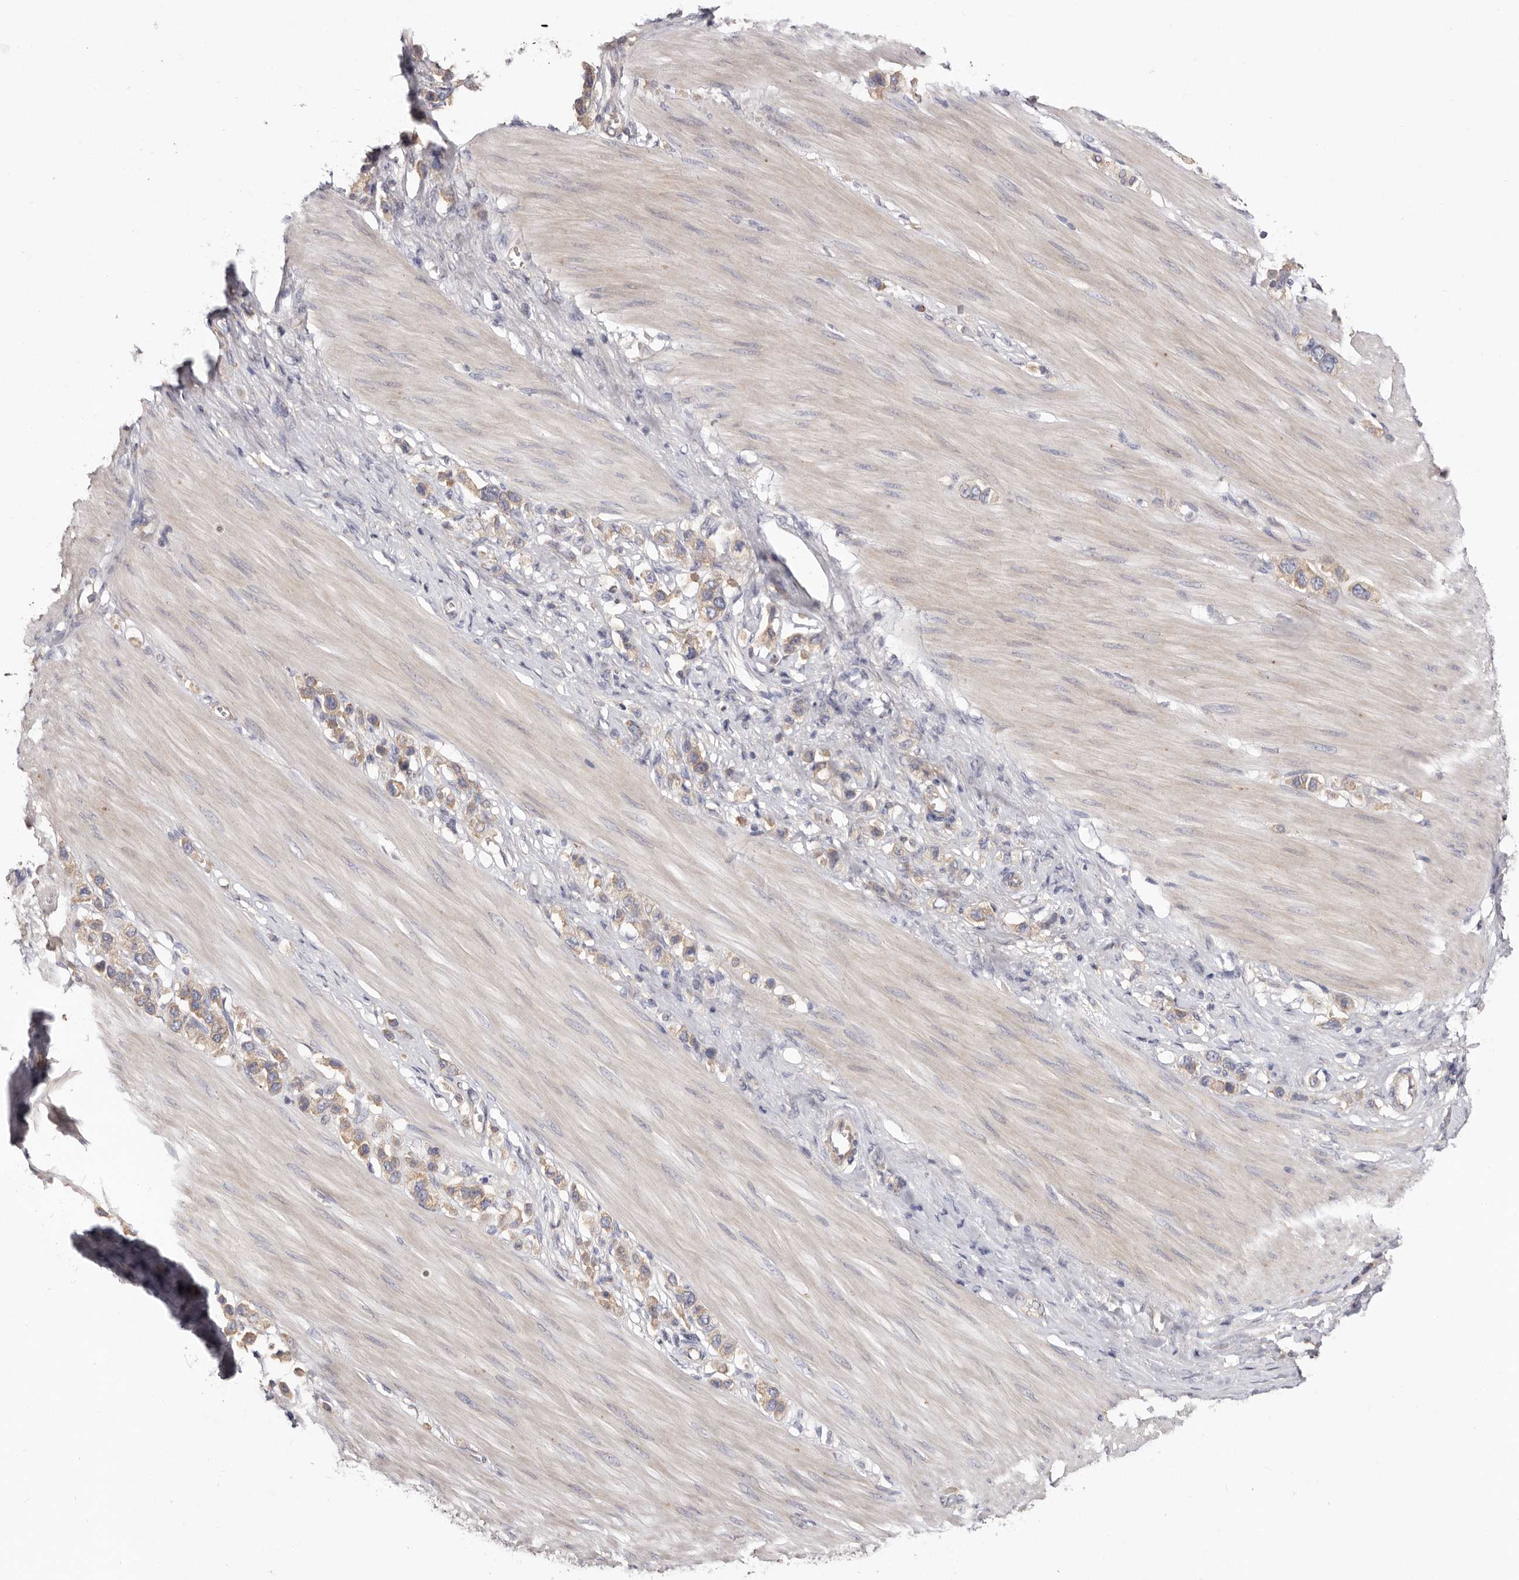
{"staining": {"intensity": "weak", "quantity": ">75%", "location": "cytoplasmic/membranous"}, "tissue": "stomach cancer", "cell_type": "Tumor cells", "image_type": "cancer", "snomed": [{"axis": "morphology", "description": "Adenocarcinoma, NOS"}, {"axis": "topography", "description": "Stomach"}], "caption": "Weak cytoplasmic/membranous positivity is present in about >75% of tumor cells in adenocarcinoma (stomach).", "gene": "FAM167B", "patient": {"sex": "female", "age": 65}}